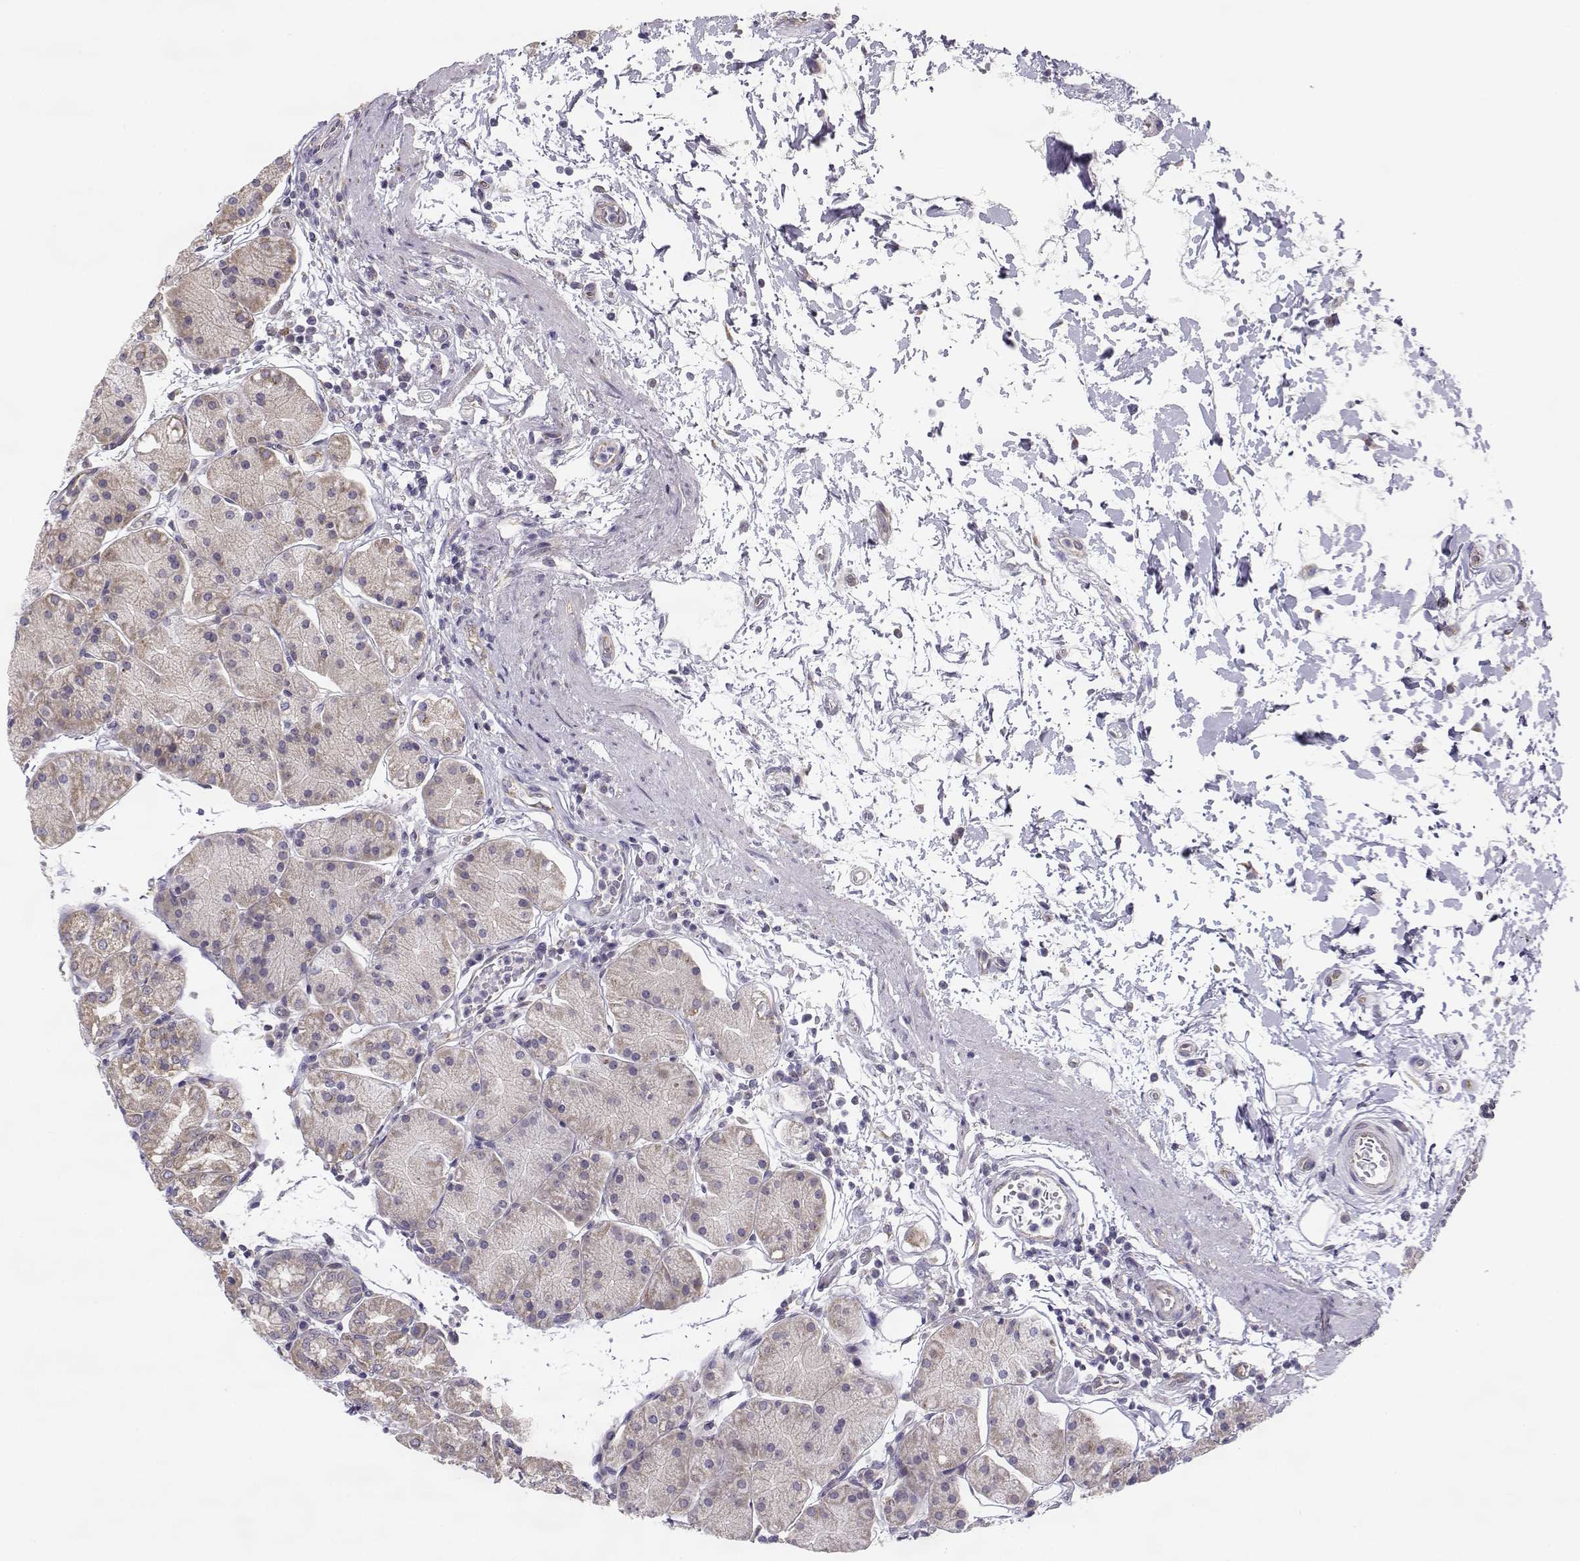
{"staining": {"intensity": "weak", "quantity": "<25%", "location": "cytoplasmic/membranous"}, "tissue": "stomach", "cell_type": "Glandular cells", "image_type": "normal", "snomed": [{"axis": "morphology", "description": "Normal tissue, NOS"}, {"axis": "topography", "description": "Stomach"}], "caption": "This histopathology image is of normal stomach stained with immunohistochemistry to label a protein in brown with the nuclei are counter-stained blue. There is no staining in glandular cells.", "gene": "BEND6", "patient": {"sex": "male", "age": 54}}